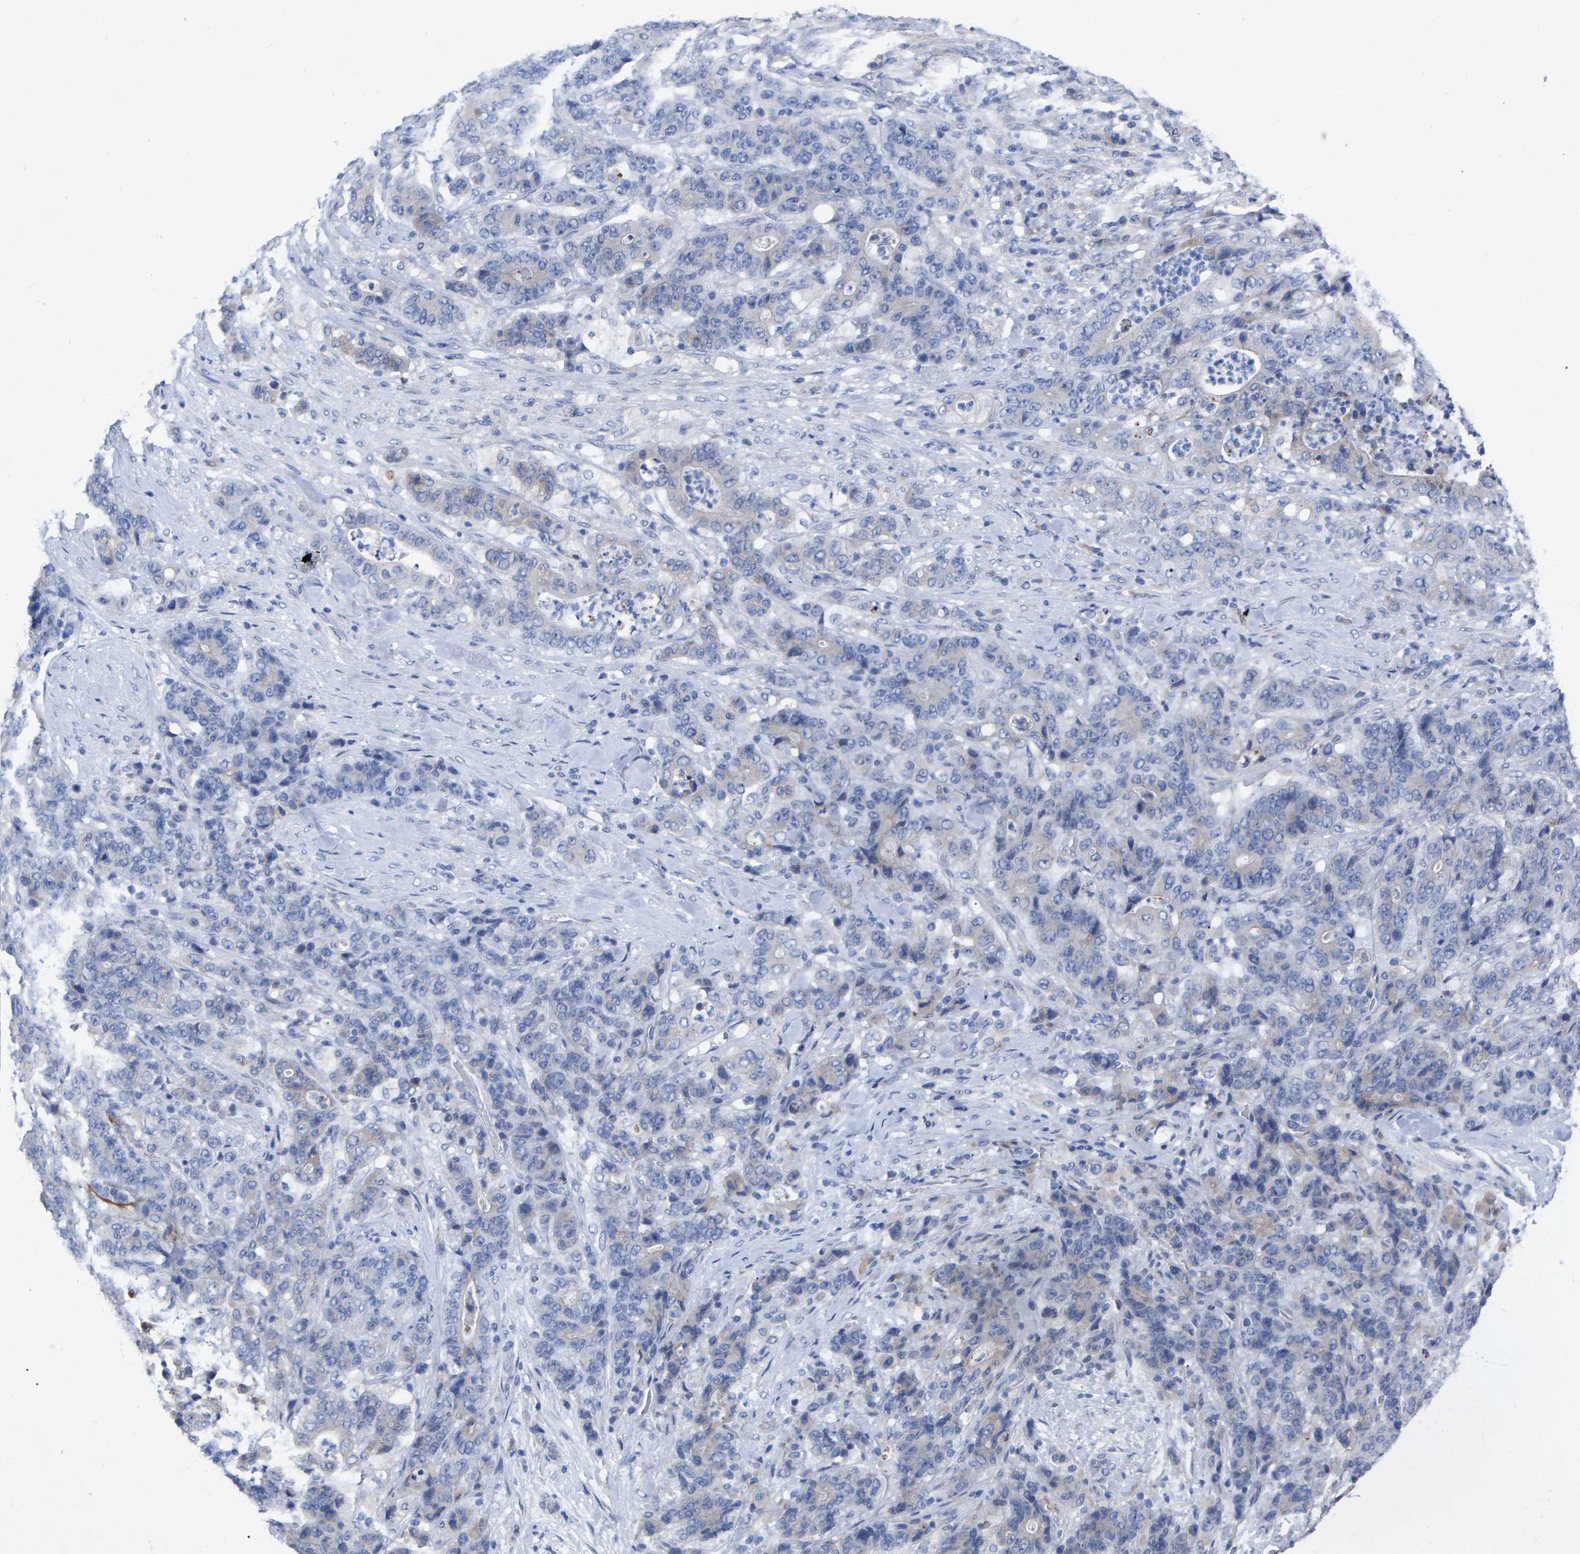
{"staining": {"intensity": "negative", "quantity": "none", "location": "none"}, "tissue": "stomach cancer", "cell_type": "Tumor cells", "image_type": "cancer", "snomed": [{"axis": "morphology", "description": "Adenocarcinoma, NOS"}, {"axis": "topography", "description": "Stomach"}], "caption": "This is a histopathology image of immunohistochemistry (IHC) staining of stomach cancer (adenocarcinoma), which shows no staining in tumor cells. (DAB (3,3'-diaminobenzidine) IHC visualized using brightfield microscopy, high magnification).", "gene": "STRIP2", "patient": {"sex": "female", "age": 73}}